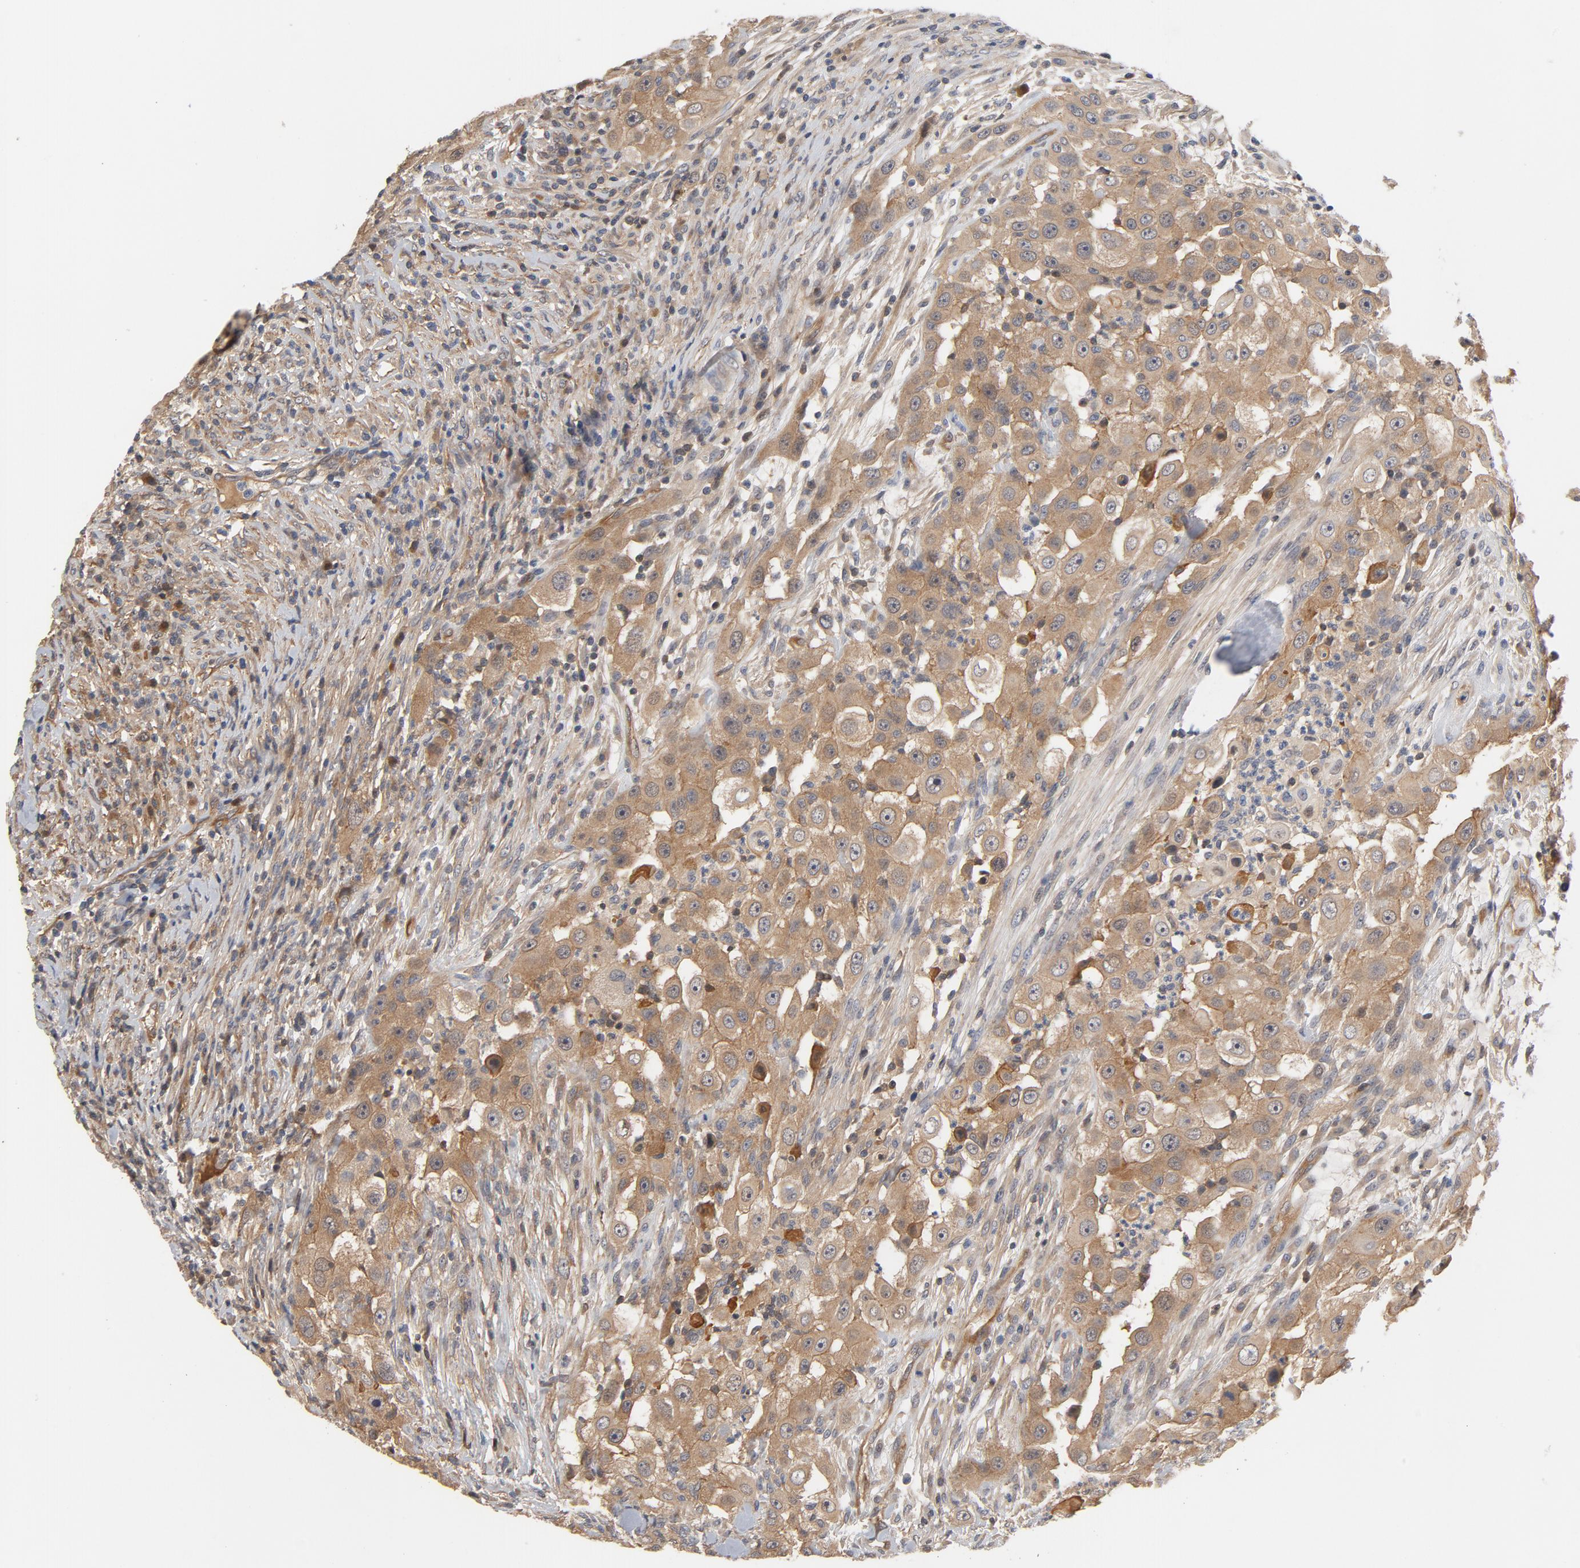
{"staining": {"intensity": "moderate", "quantity": ">75%", "location": "cytoplasmic/membranous"}, "tissue": "head and neck cancer", "cell_type": "Tumor cells", "image_type": "cancer", "snomed": [{"axis": "morphology", "description": "Carcinoma, NOS"}, {"axis": "topography", "description": "Head-Neck"}], "caption": "This photomicrograph exhibits immunohistochemistry staining of carcinoma (head and neck), with medium moderate cytoplasmic/membranous staining in about >75% of tumor cells.", "gene": "PITPNM2", "patient": {"sex": "male", "age": 87}}